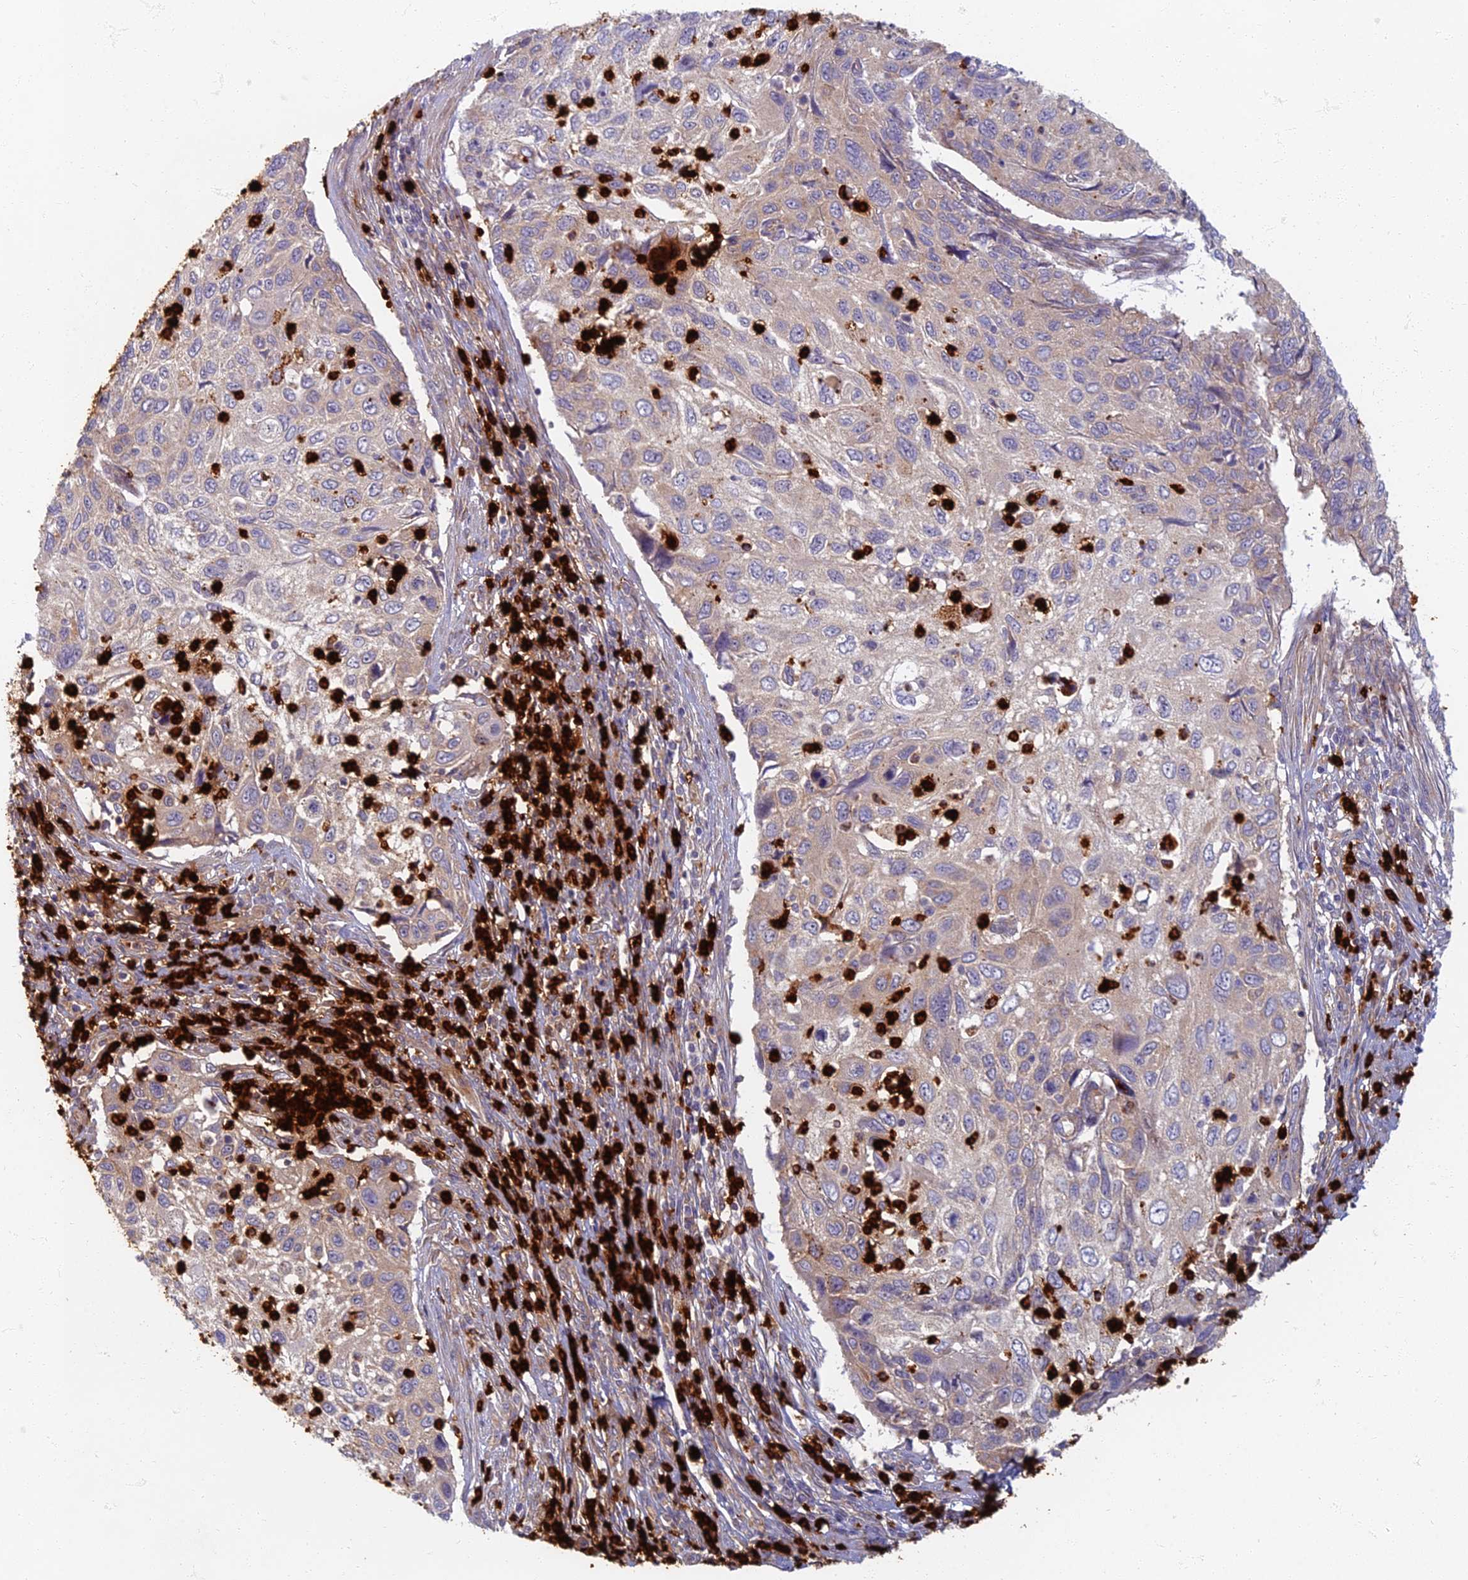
{"staining": {"intensity": "weak", "quantity": ">75%", "location": "cytoplasmic/membranous"}, "tissue": "cervical cancer", "cell_type": "Tumor cells", "image_type": "cancer", "snomed": [{"axis": "morphology", "description": "Squamous cell carcinoma, NOS"}, {"axis": "topography", "description": "Cervix"}], "caption": "IHC of human squamous cell carcinoma (cervical) shows low levels of weak cytoplasmic/membranous positivity in approximately >75% of tumor cells.", "gene": "PROX2", "patient": {"sex": "female", "age": 70}}